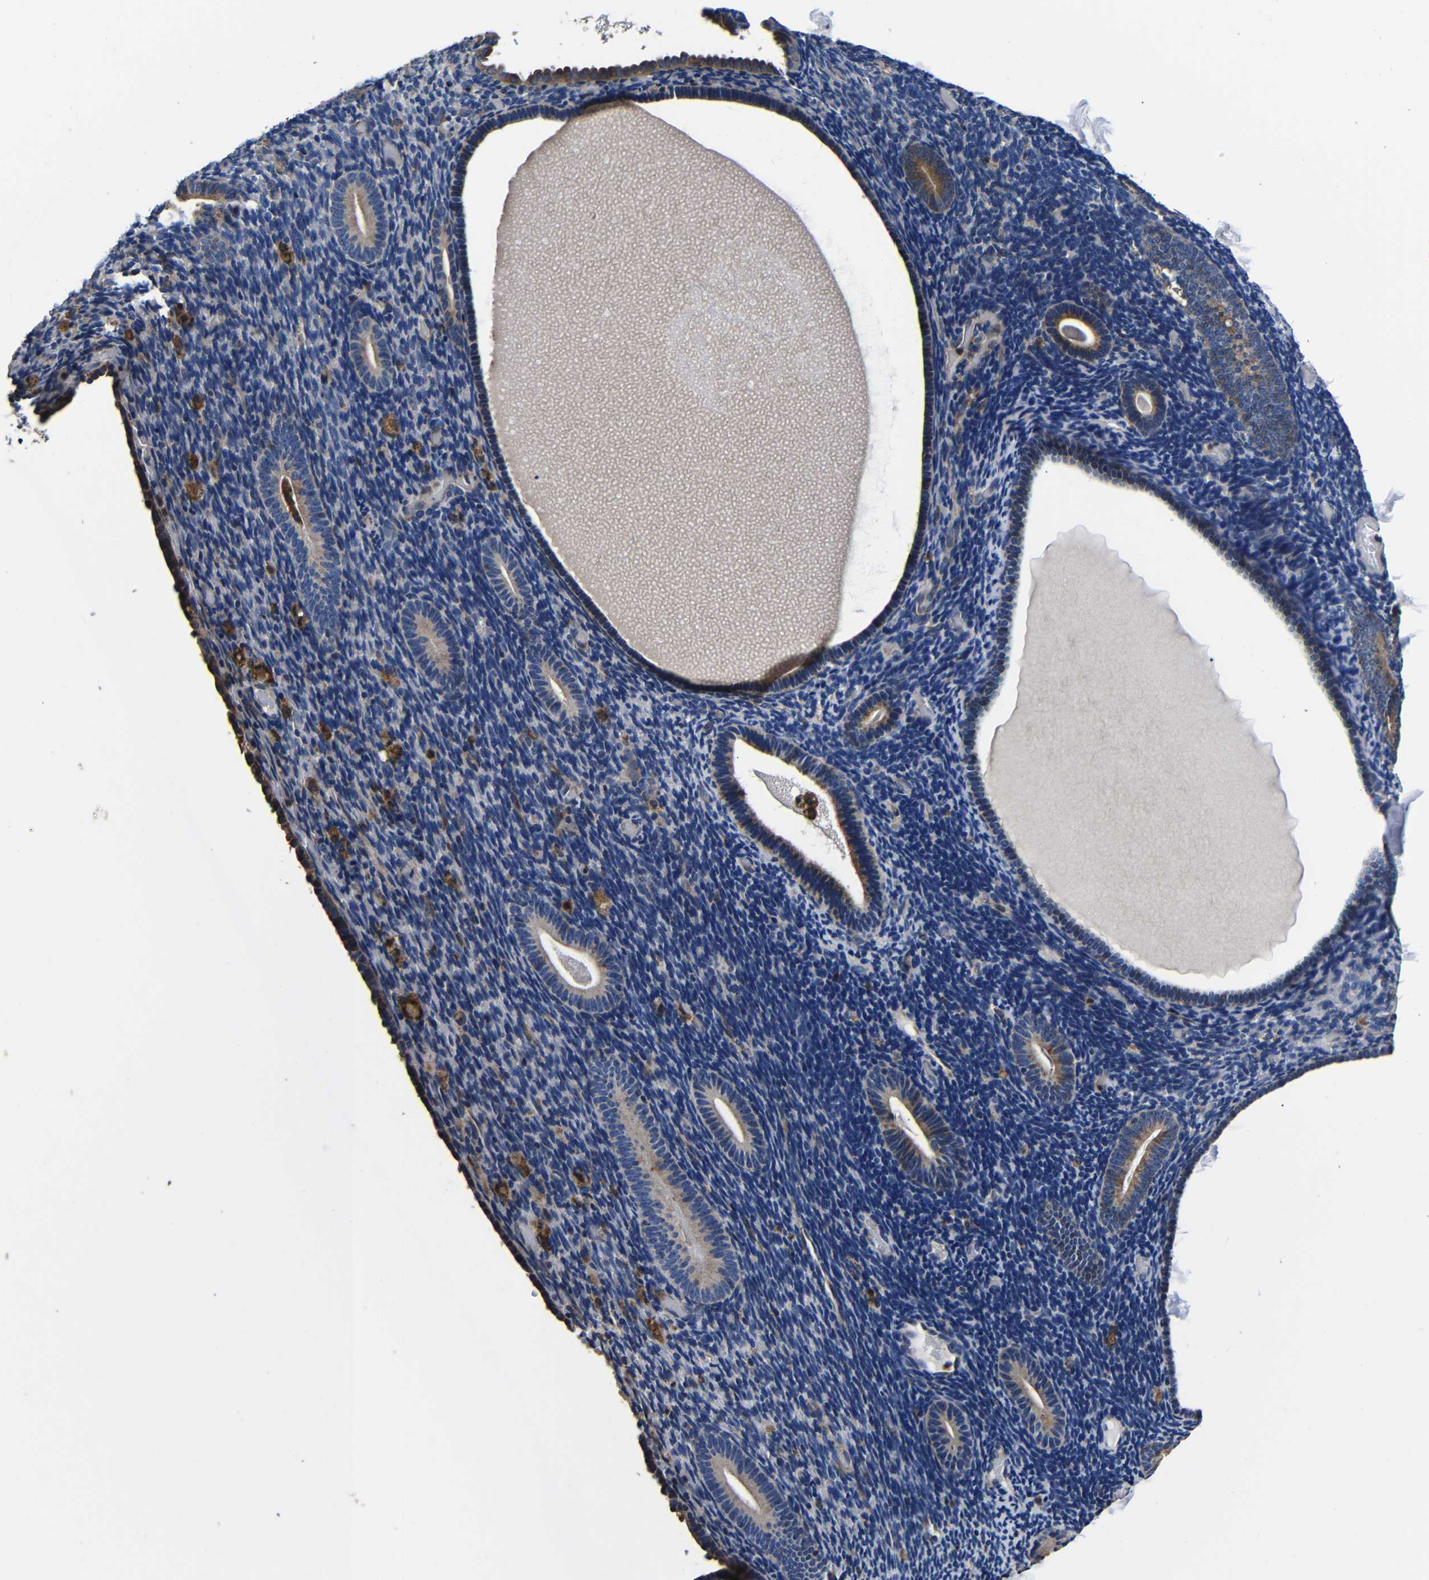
{"staining": {"intensity": "negative", "quantity": "none", "location": "none"}, "tissue": "endometrium", "cell_type": "Cells in endometrial stroma", "image_type": "normal", "snomed": [{"axis": "morphology", "description": "Normal tissue, NOS"}, {"axis": "topography", "description": "Endometrium"}], "caption": "Immunohistochemistry (IHC) photomicrograph of normal endometrium stained for a protein (brown), which displays no positivity in cells in endometrial stroma.", "gene": "SCN9A", "patient": {"sex": "female", "age": 51}}